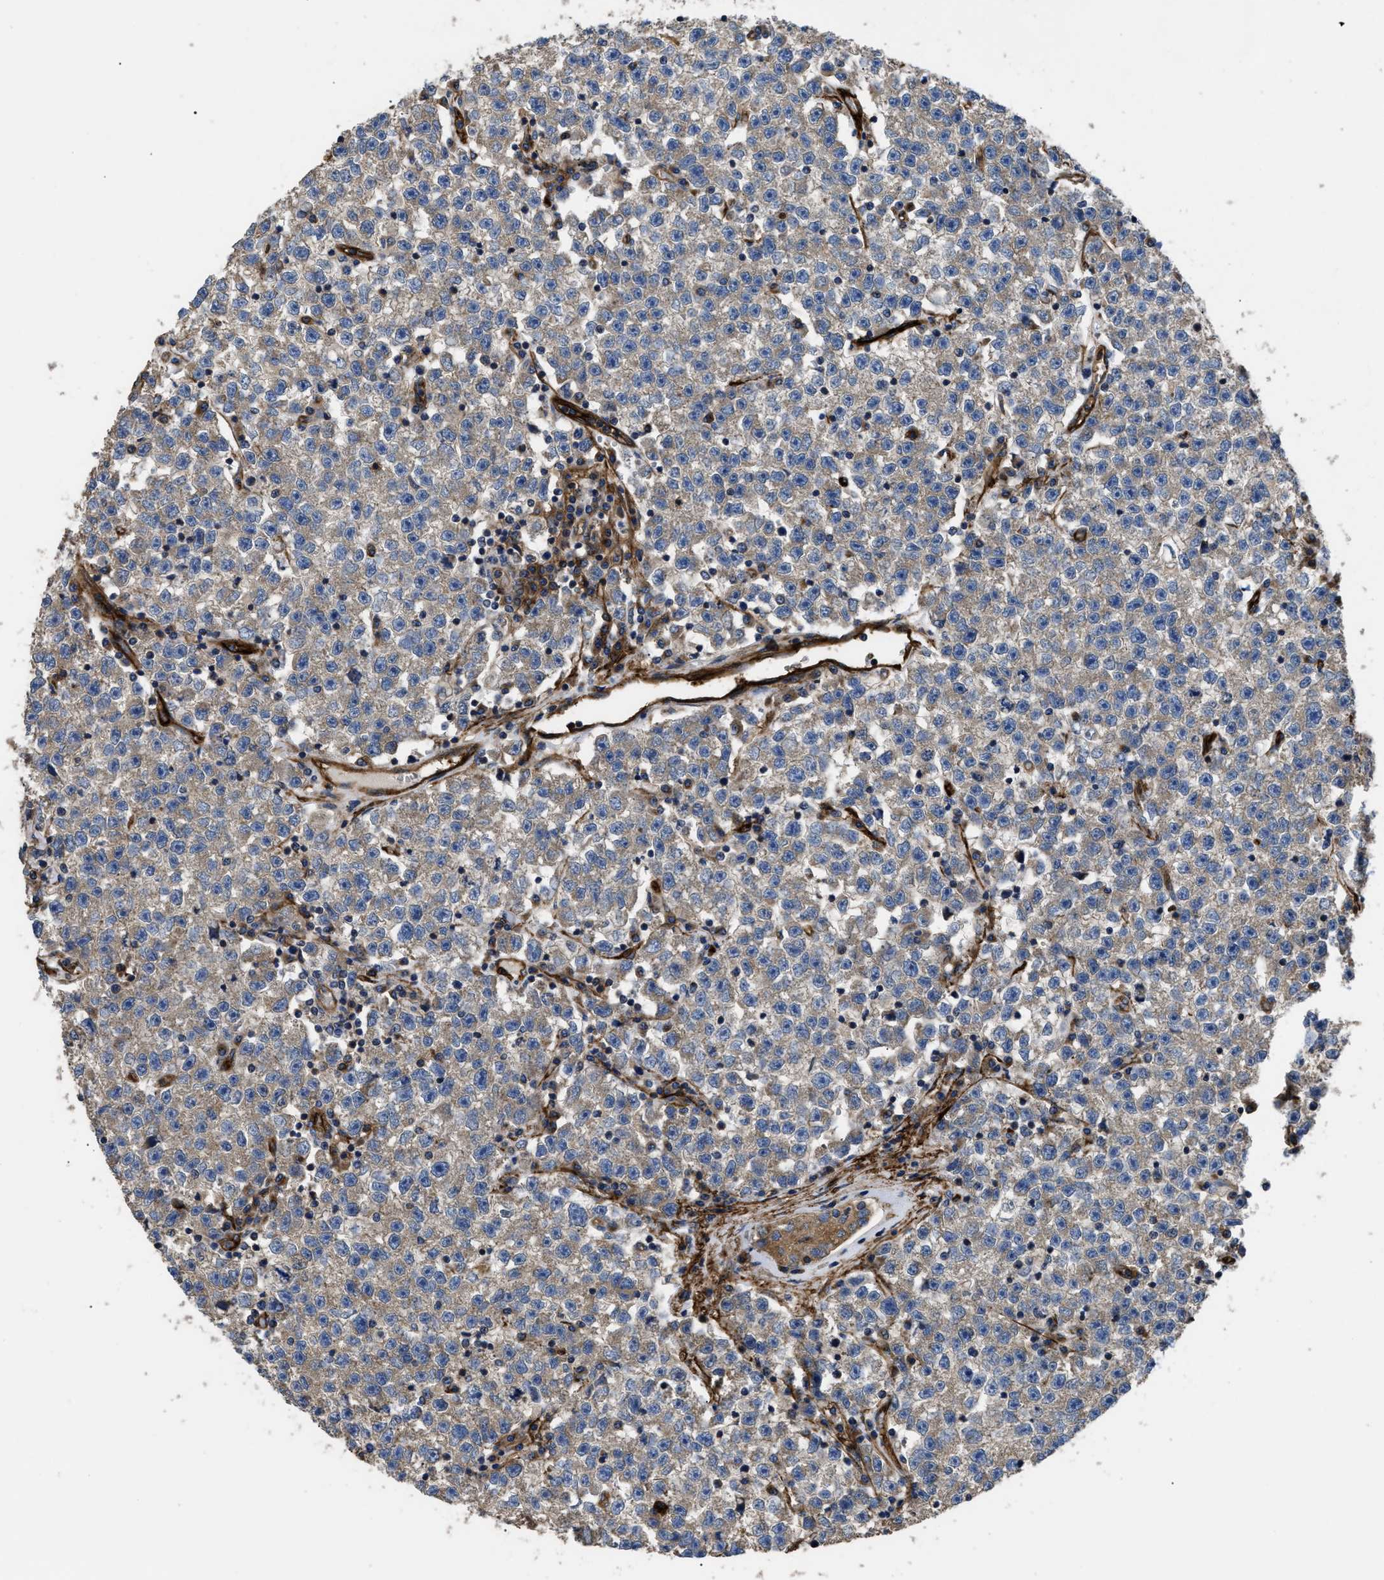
{"staining": {"intensity": "negative", "quantity": "none", "location": "none"}, "tissue": "testis cancer", "cell_type": "Tumor cells", "image_type": "cancer", "snomed": [{"axis": "morphology", "description": "Seminoma, NOS"}, {"axis": "topography", "description": "Testis"}], "caption": "Immunohistochemistry of seminoma (testis) shows no expression in tumor cells.", "gene": "NT5E", "patient": {"sex": "male", "age": 22}}